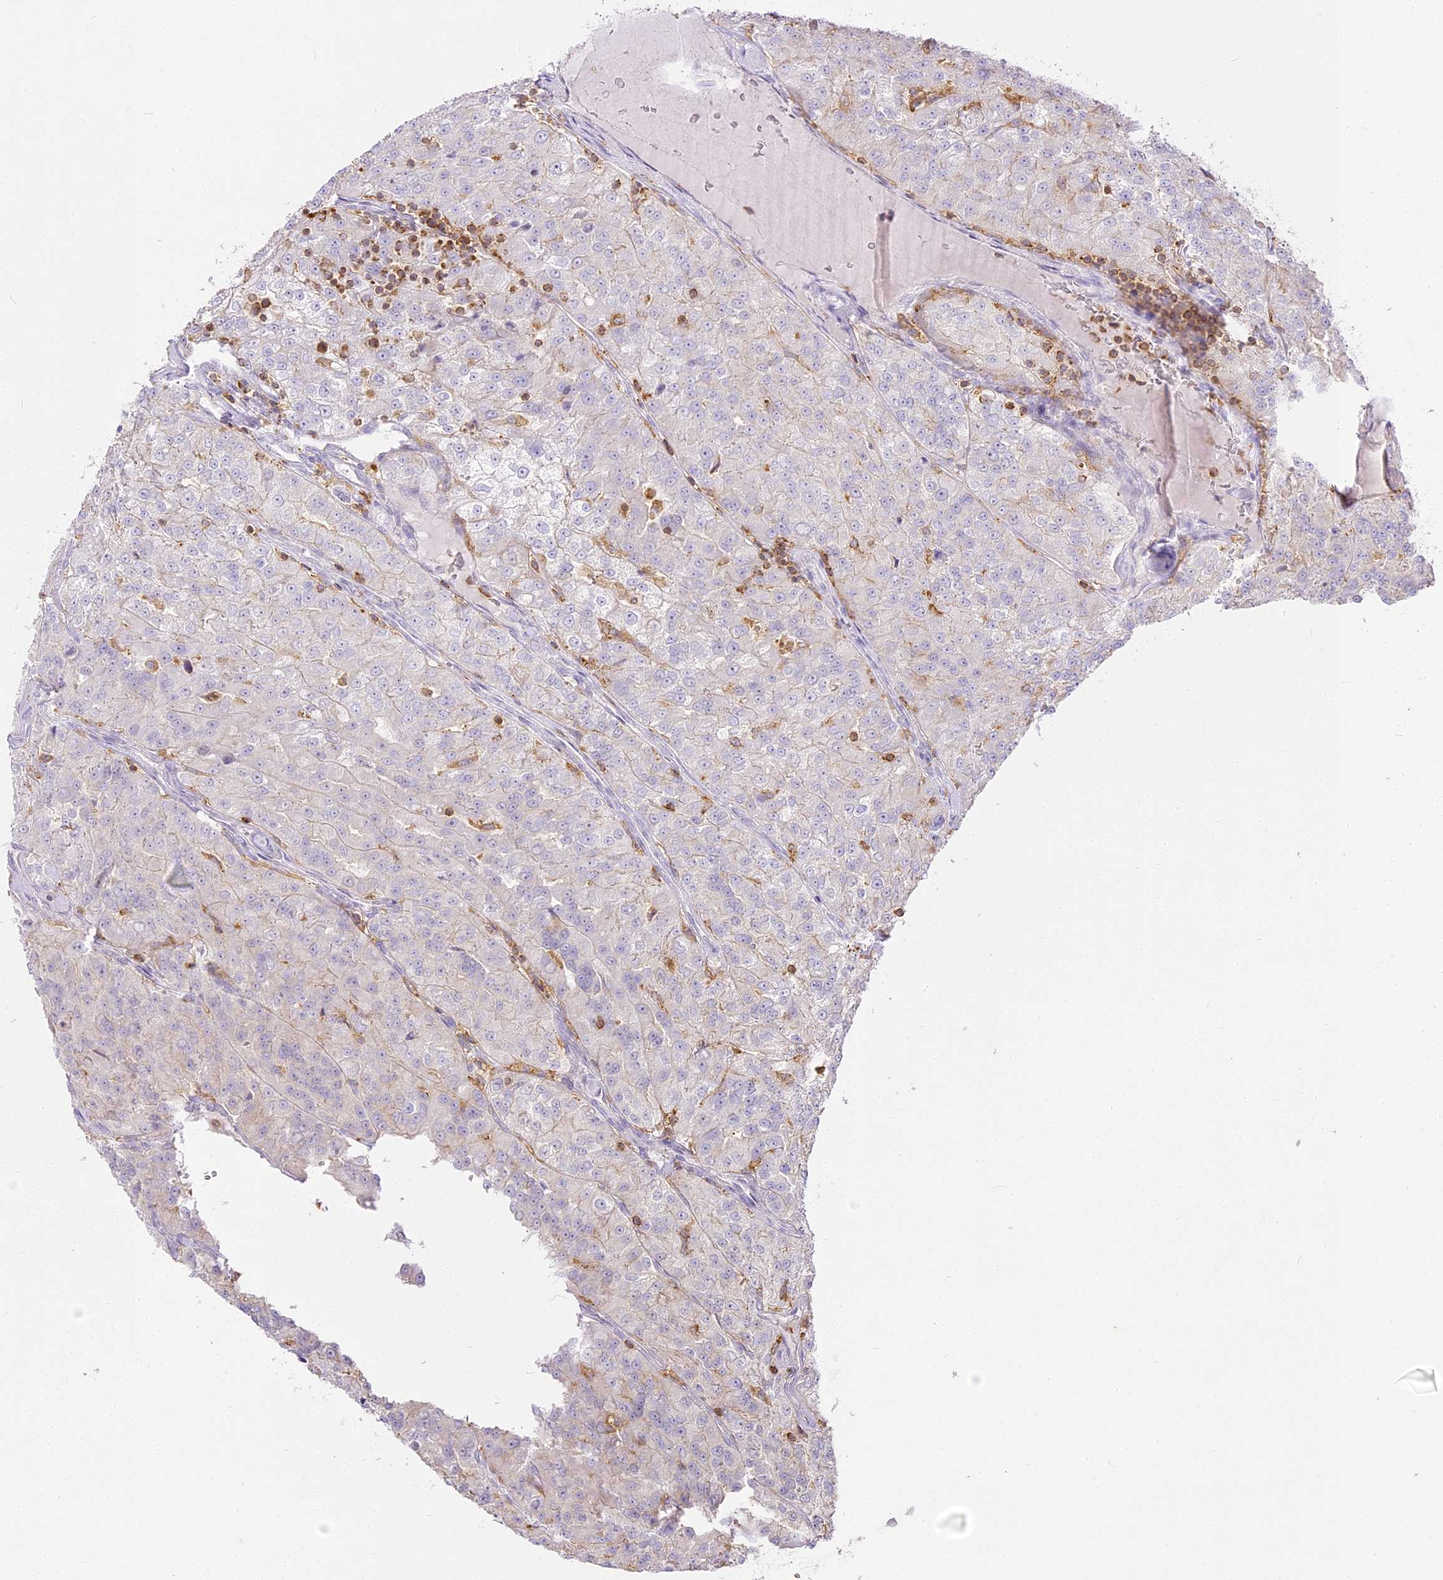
{"staining": {"intensity": "negative", "quantity": "none", "location": "none"}, "tissue": "renal cancer", "cell_type": "Tumor cells", "image_type": "cancer", "snomed": [{"axis": "morphology", "description": "Adenocarcinoma, NOS"}, {"axis": "topography", "description": "Kidney"}], "caption": "The immunohistochemistry (IHC) image has no significant expression in tumor cells of renal cancer tissue.", "gene": "DOCK2", "patient": {"sex": "female", "age": 63}}